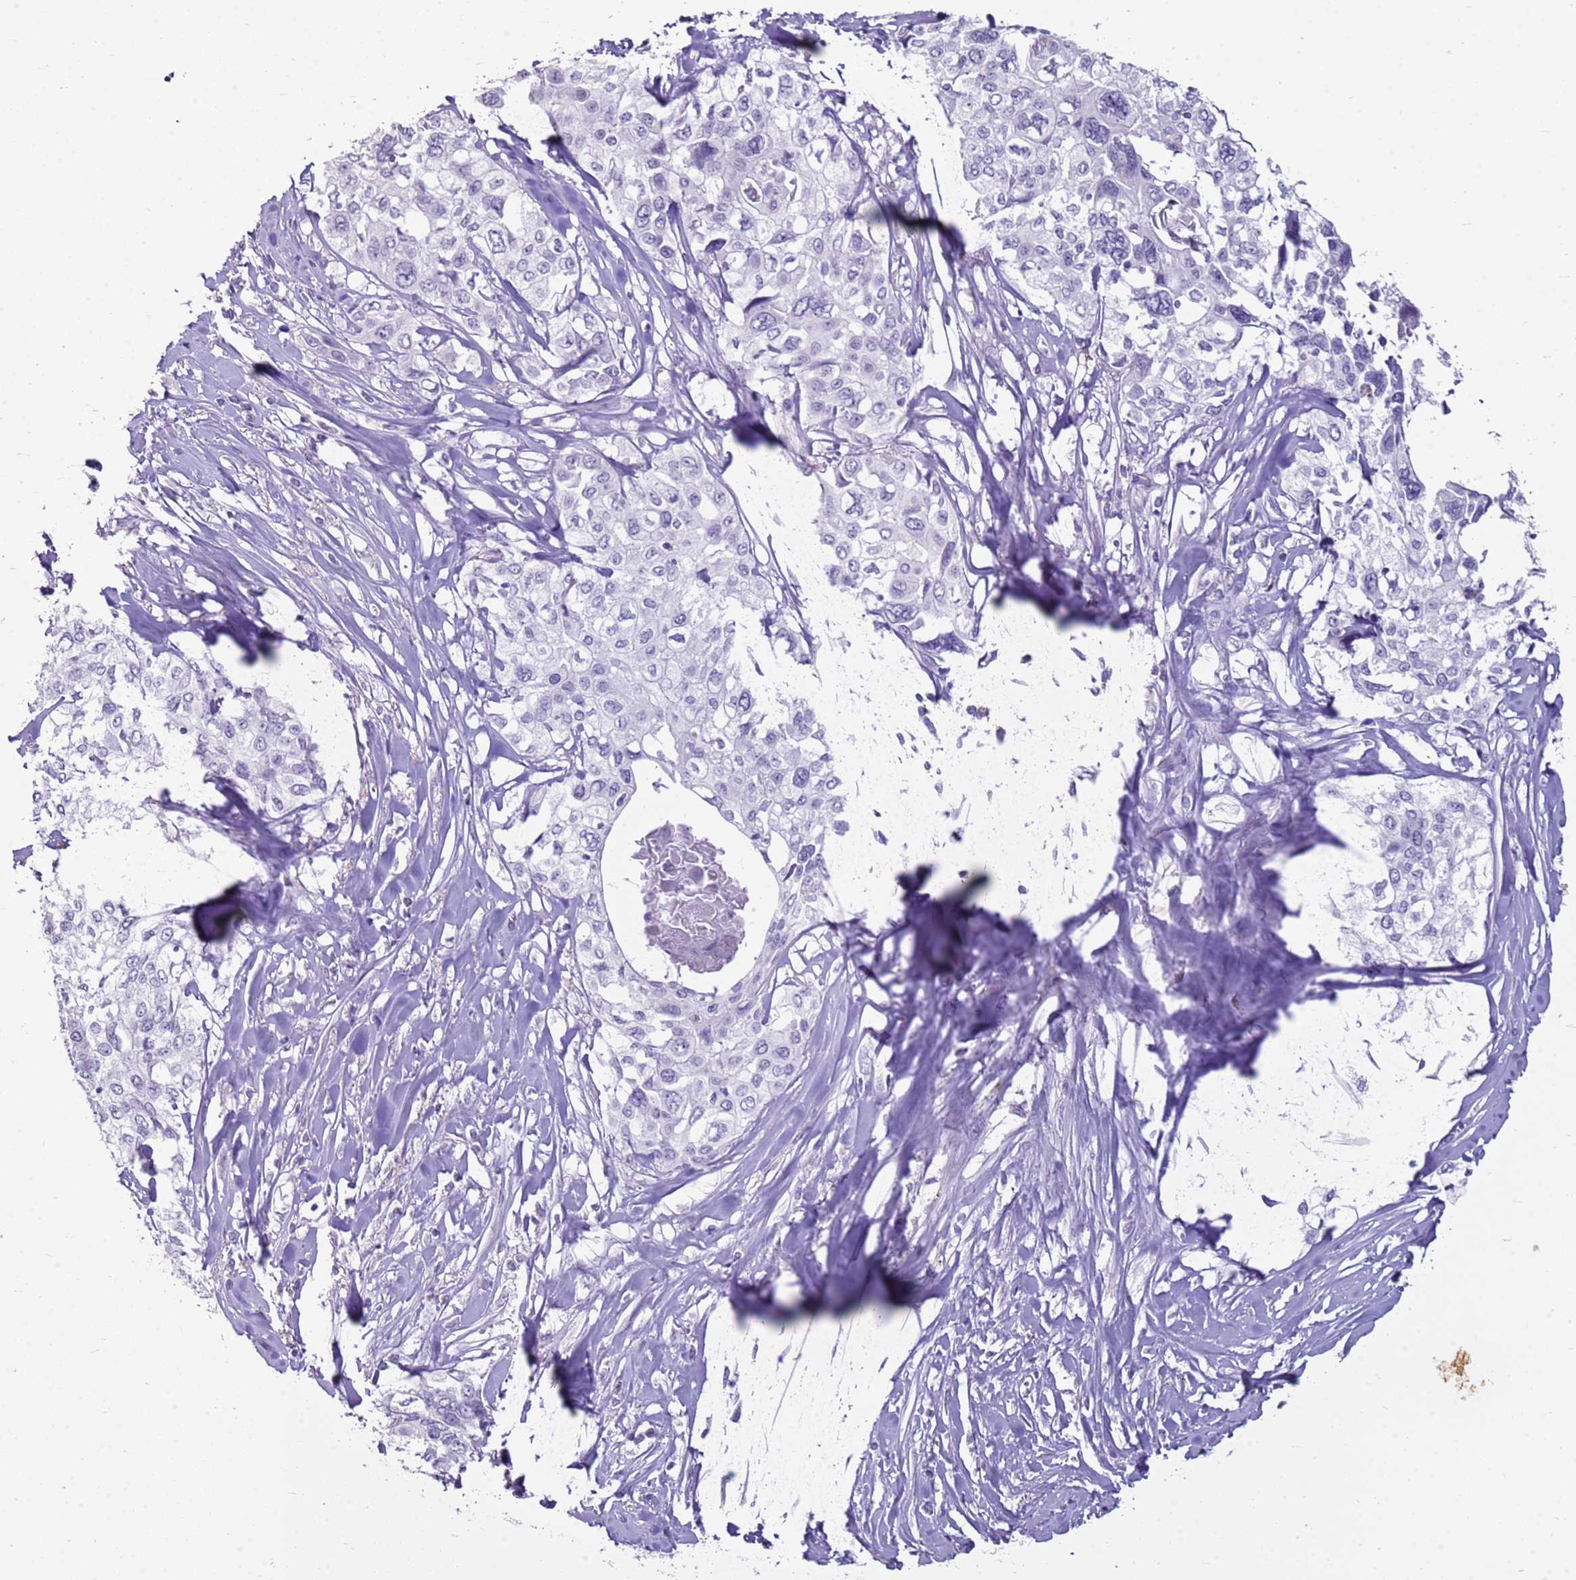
{"staining": {"intensity": "negative", "quantity": "none", "location": "none"}, "tissue": "cervical cancer", "cell_type": "Tumor cells", "image_type": "cancer", "snomed": [{"axis": "morphology", "description": "Squamous cell carcinoma, NOS"}, {"axis": "topography", "description": "Cervix"}], "caption": "There is no significant positivity in tumor cells of squamous cell carcinoma (cervical). The staining was performed using DAB to visualize the protein expression in brown, while the nuclei were stained in blue with hematoxylin (Magnification: 20x).", "gene": "FABP2", "patient": {"sex": "female", "age": 31}}